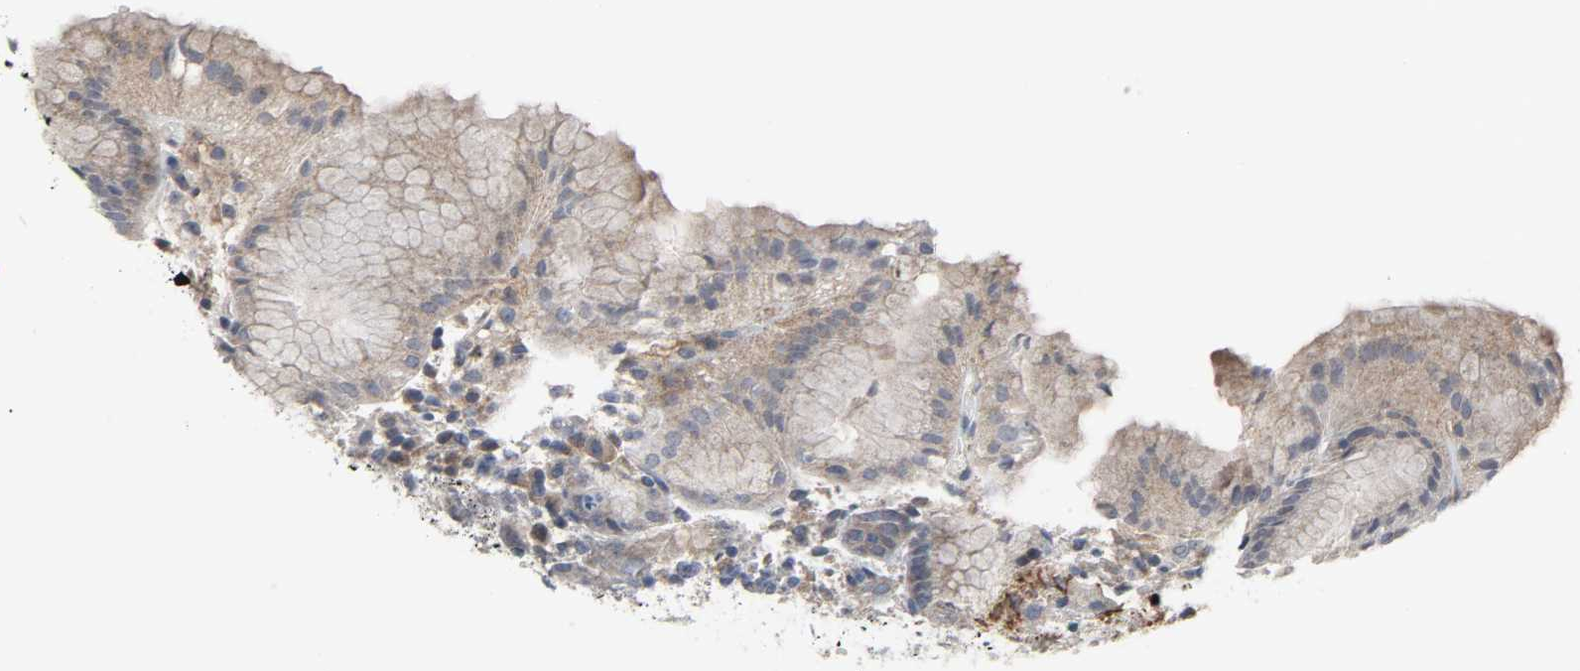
{"staining": {"intensity": "strong", "quantity": ">75%", "location": "cytoplasmic/membranous"}, "tissue": "stomach", "cell_type": "Glandular cells", "image_type": "normal", "snomed": [{"axis": "morphology", "description": "Normal tissue, NOS"}, {"axis": "topography", "description": "Stomach"}, {"axis": "topography", "description": "Stomach, lower"}], "caption": "Immunohistochemistry image of unremarkable stomach: human stomach stained using immunohistochemistry shows high levels of strong protein expression localized specifically in the cytoplasmic/membranous of glandular cells, appearing as a cytoplasmic/membranous brown color.", "gene": "CLIP1", "patient": {"sex": "female", "age": 75}}